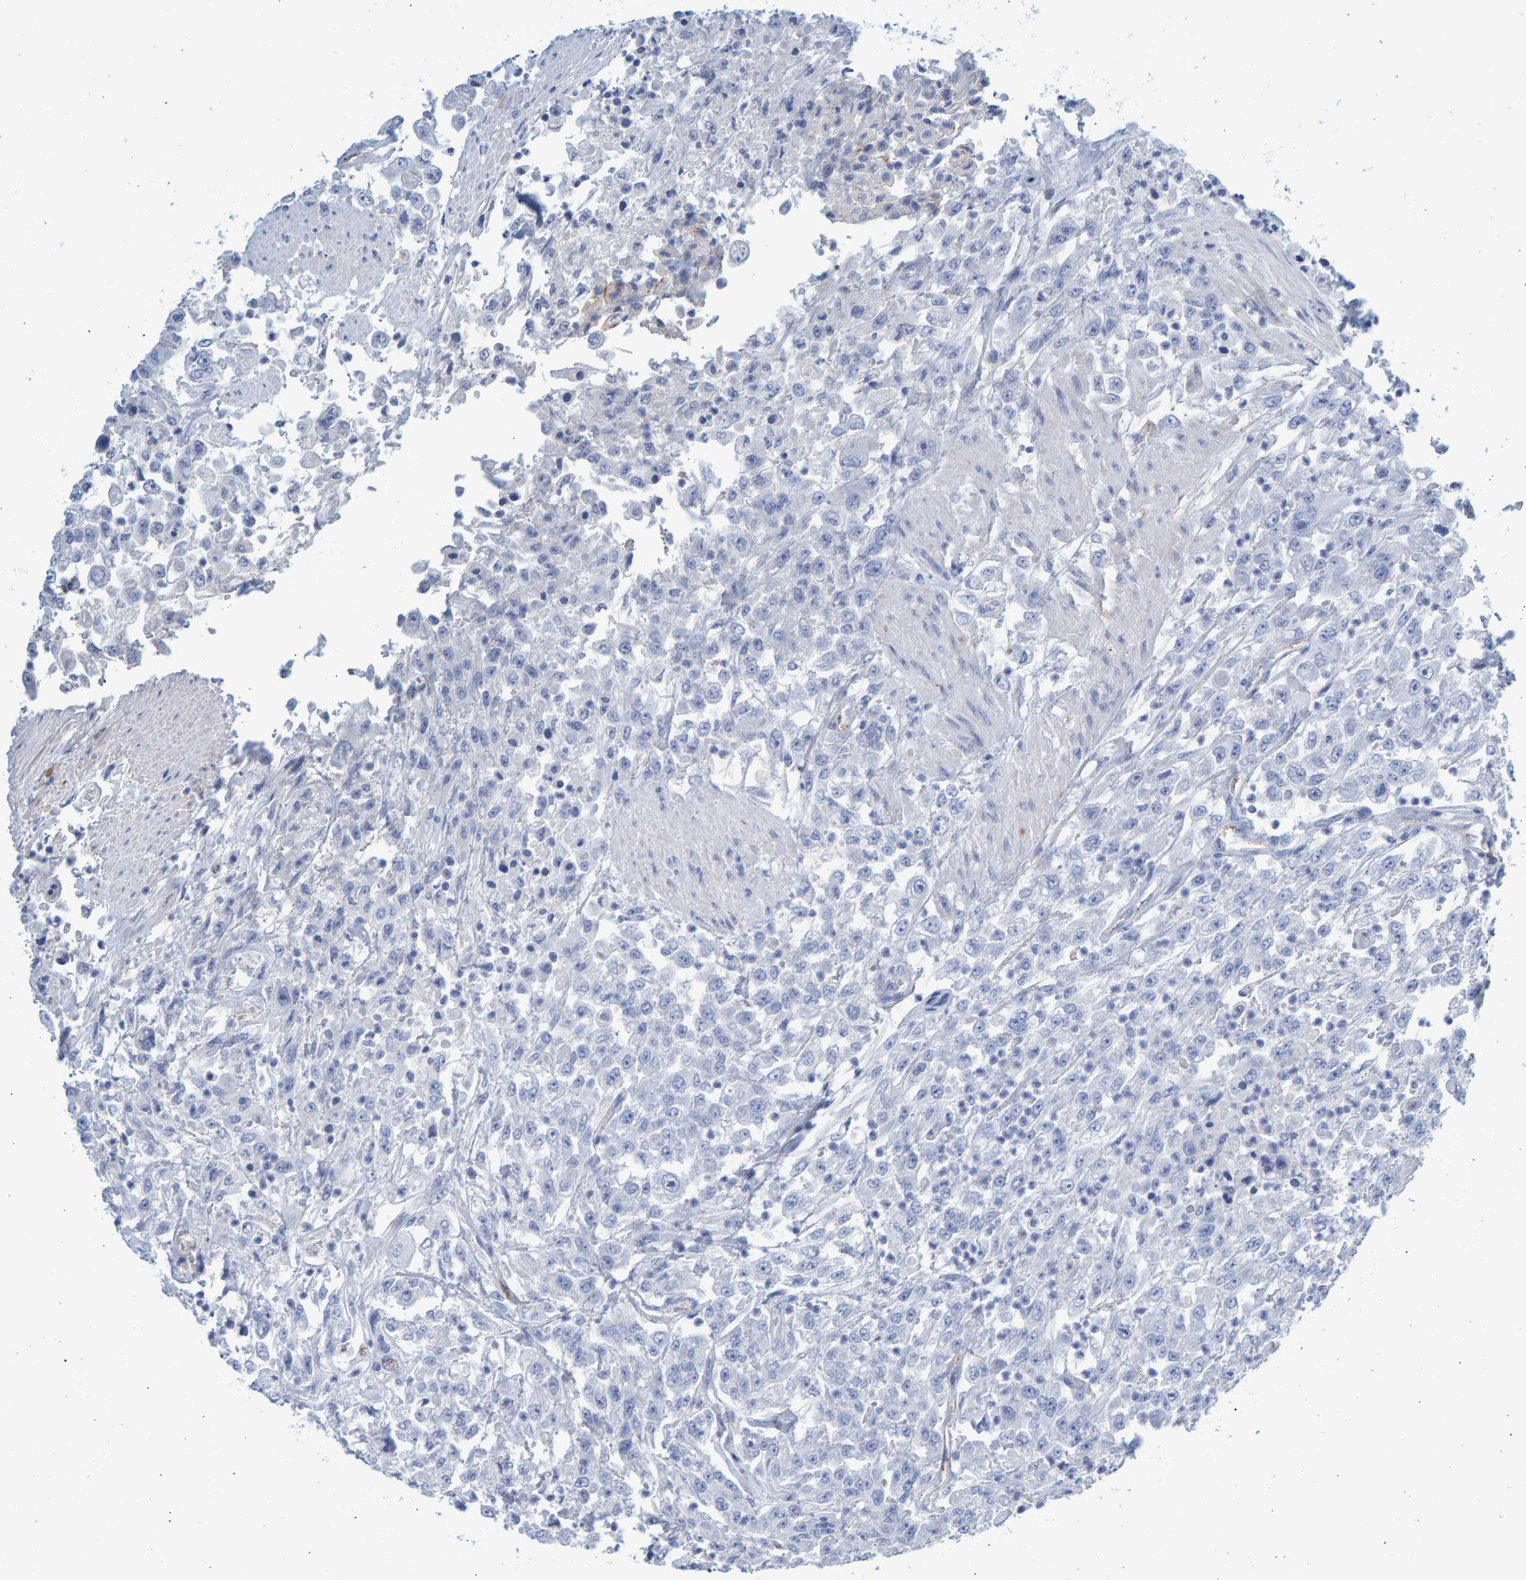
{"staining": {"intensity": "negative", "quantity": "none", "location": "none"}, "tissue": "urothelial cancer", "cell_type": "Tumor cells", "image_type": "cancer", "snomed": [{"axis": "morphology", "description": "Urothelial carcinoma, High grade"}, {"axis": "topography", "description": "Urinary bladder"}], "caption": "Urothelial carcinoma (high-grade) stained for a protein using IHC displays no positivity tumor cells.", "gene": "SLC34A3", "patient": {"sex": "male", "age": 46}}